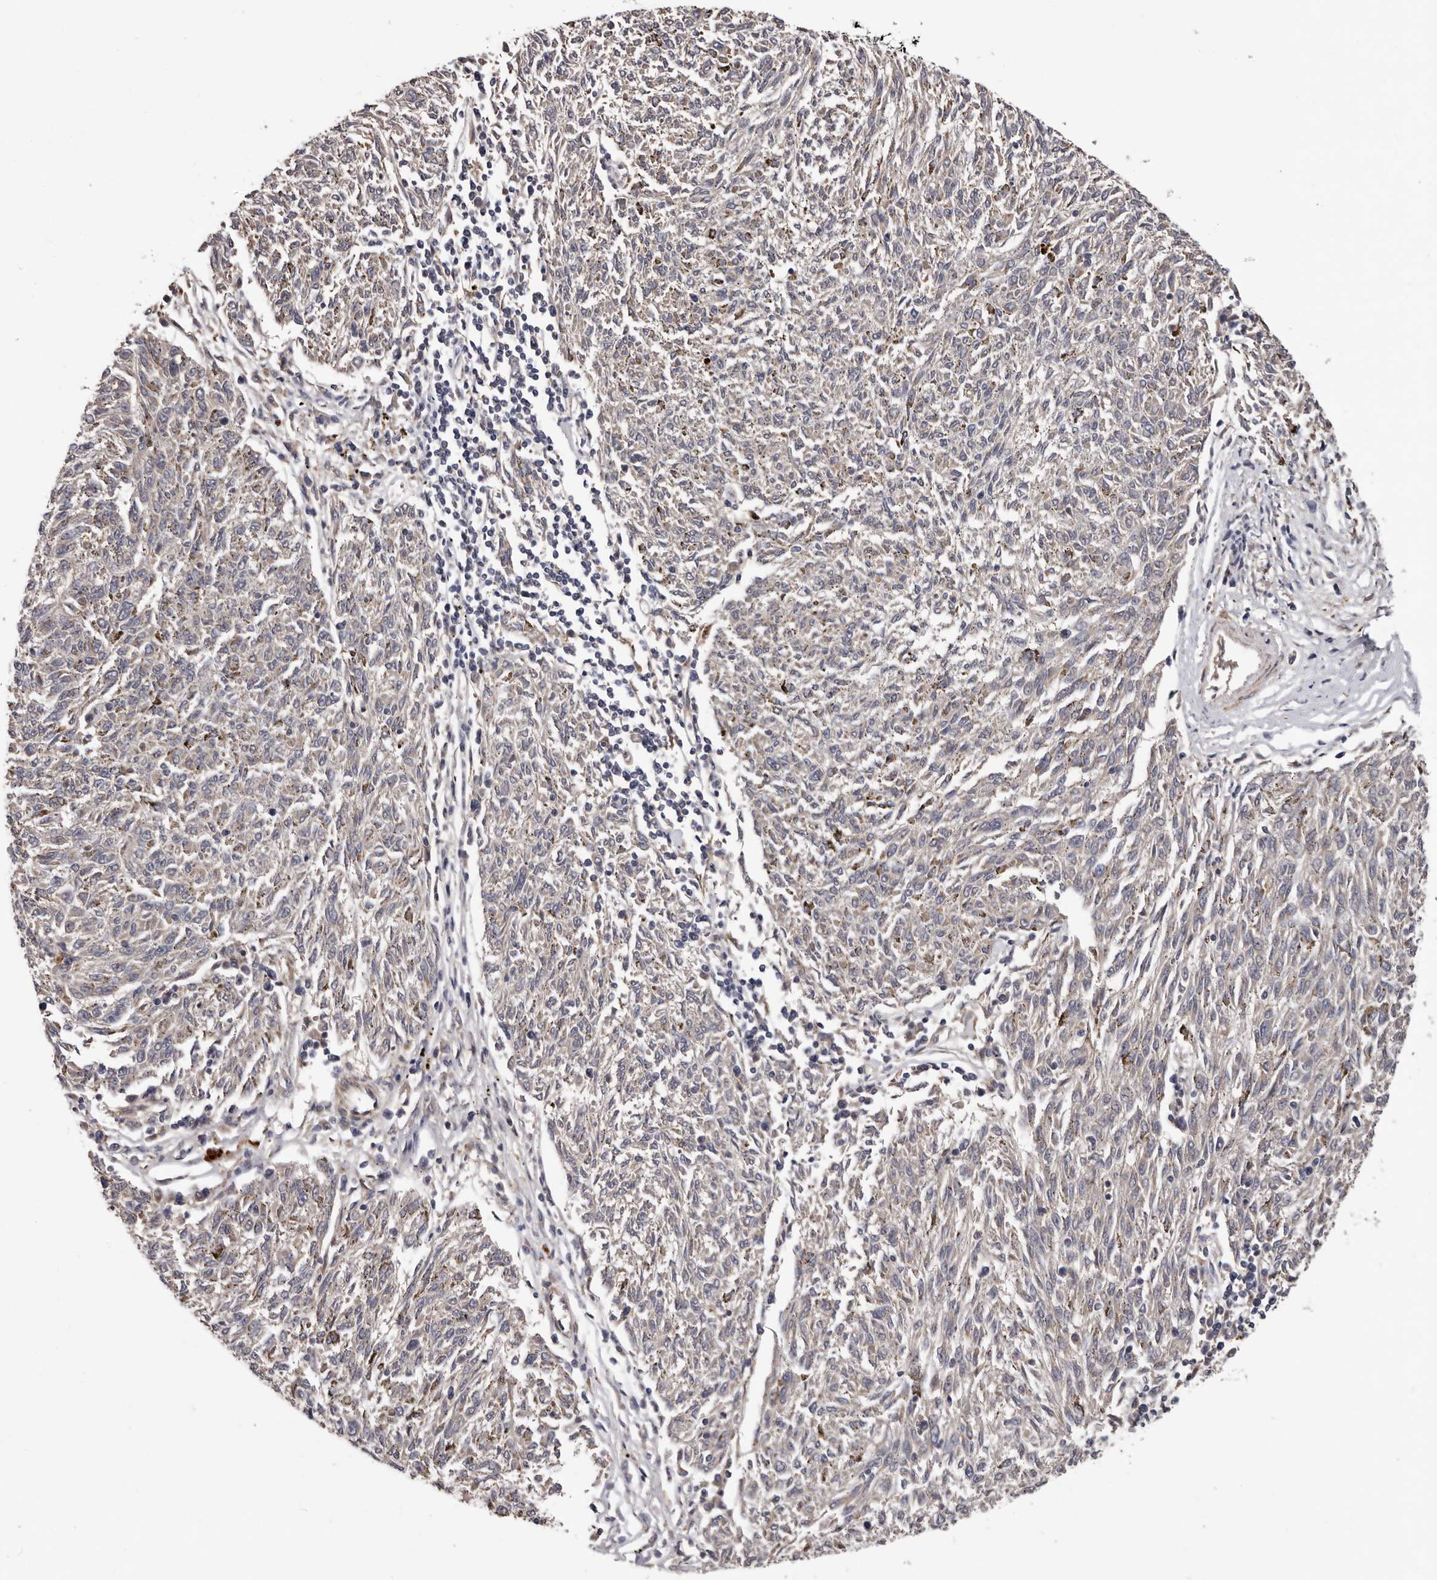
{"staining": {"intensity": "negative", "quantity": "none", "location": "none"}, "tissue": "melanoma", "cell_type": "Tumor cells", "image_type": "cancer", "snomed": [{"axis": "morphology", "description": "Malignant melanoma, NOS"}, {"axis": "topography", "description": "Skin"}], "caption": "Tumor cells are negative for protein expression in human malignant melanoma.", "gene": "PRKD1", "patient": {"sex": "female", "age": 72}}